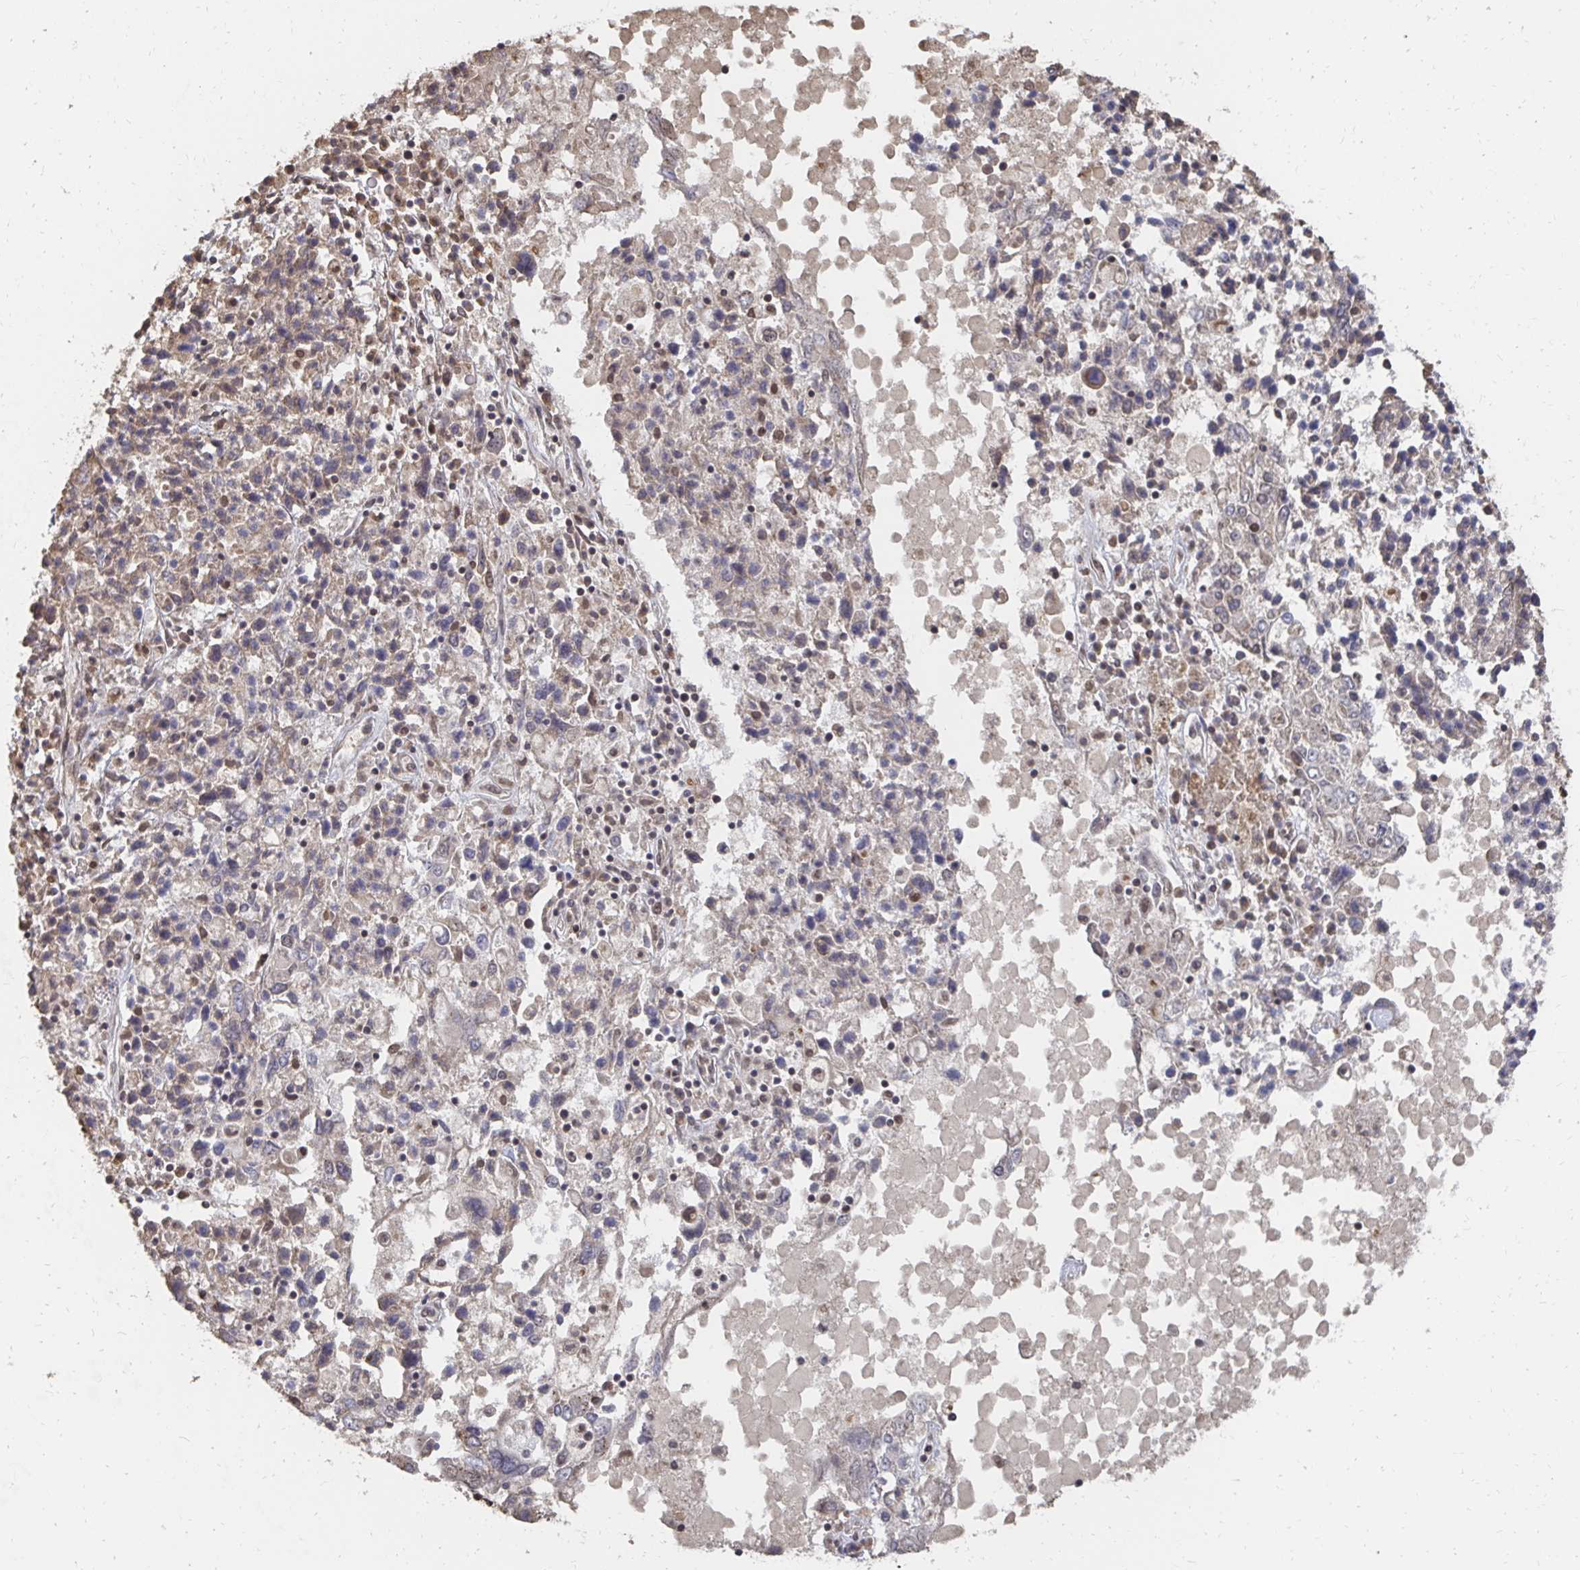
{"staining": {"intensity": "weak", "quantity": "<25%", "location": "cytoplasmic/membranous"}, "tissue": "ovarian cancer", "cell_type": "Tumor cells", "image_type": "cancer", "snomed": [{"axis": "morphology", "description": "Carcinoma, endometroid"}, {"axis": "topography", "description": "Ovary"}], "caption": "This is an immunohistochemistry (IHC) micrograph of human ovarian cancer. There is no expression in tumor cells.", "gene": "GTF3C6", "patient": {"sex": "female", "age": 62}}